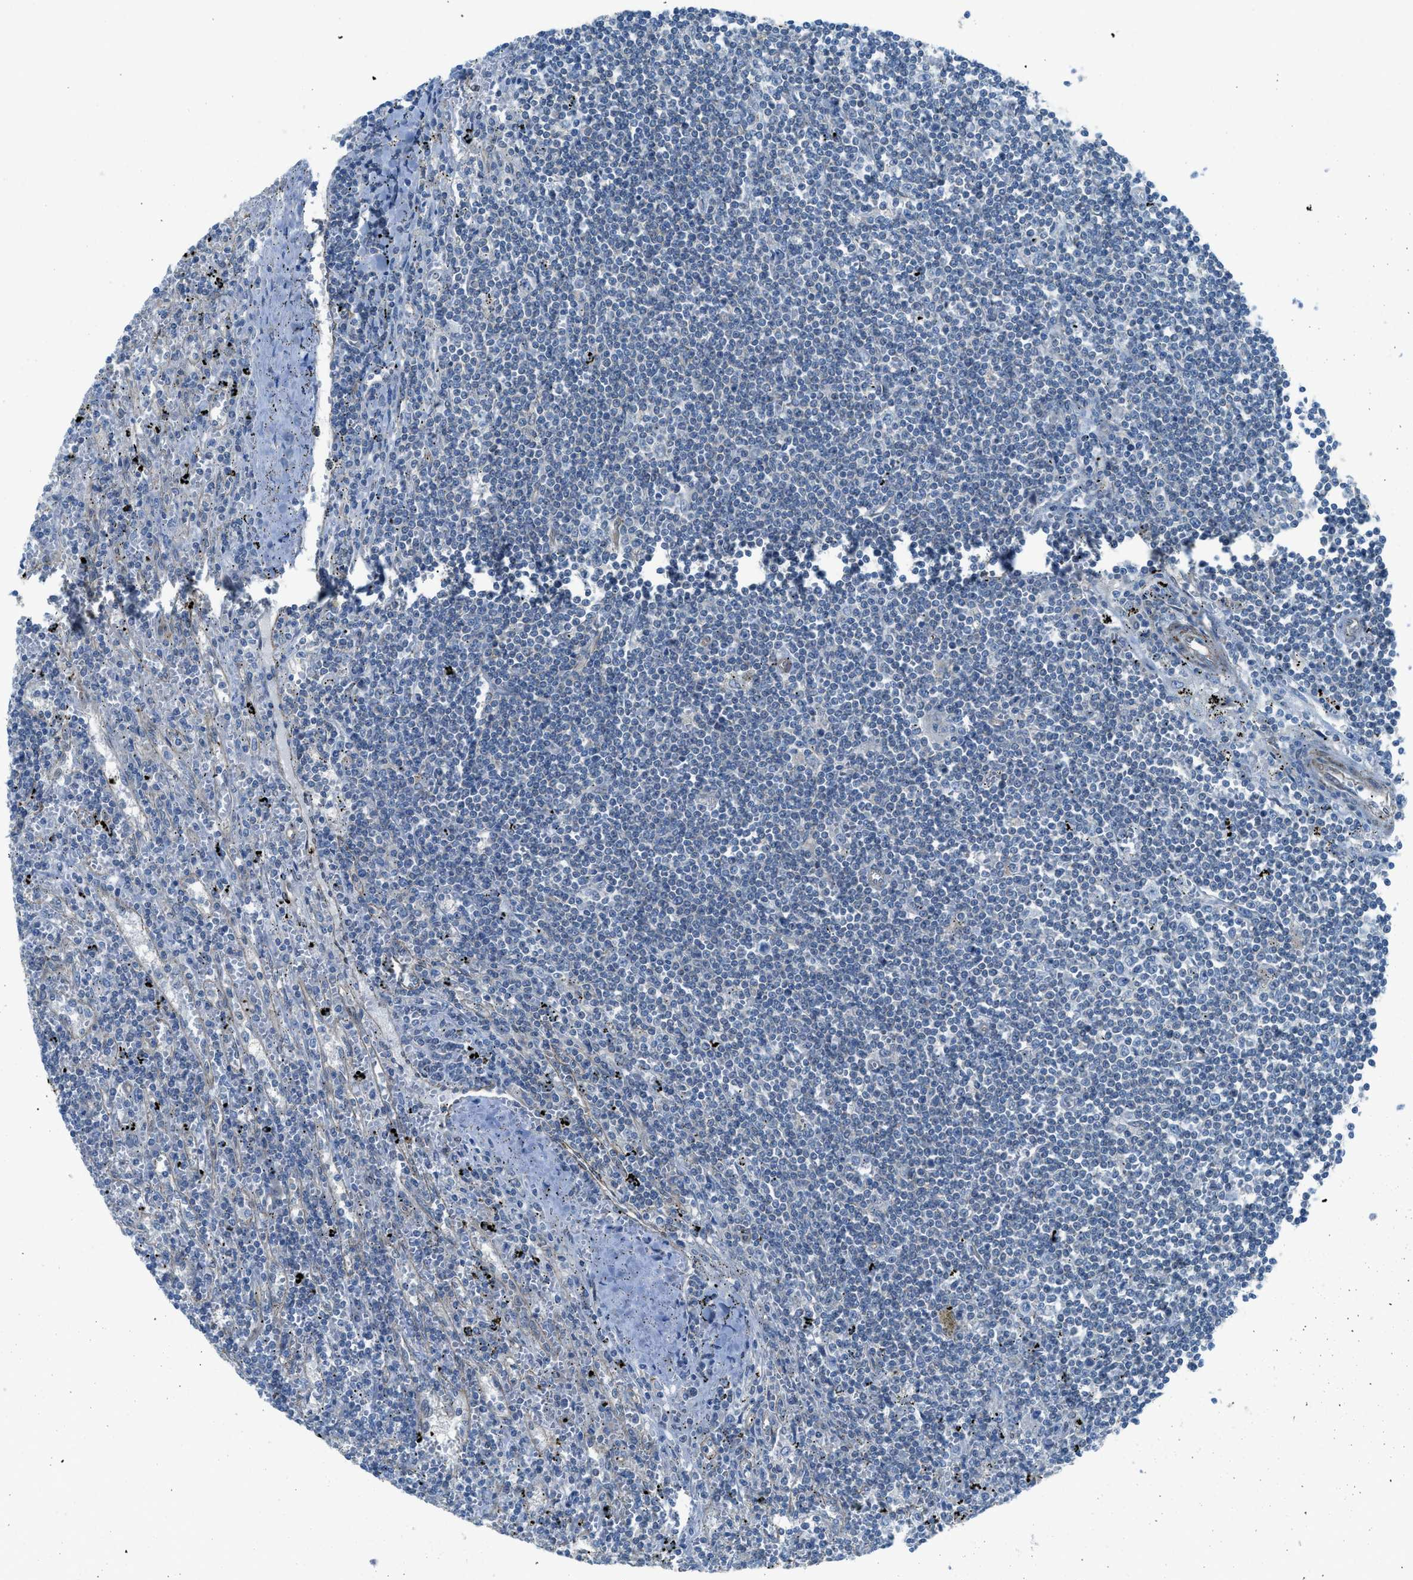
{"staining": {"intensity": "negative", "quantity": "none", "location": "none"}, "tissue": "lymphoma", "cell_type": "Tumor cells", "image_type": "cancer", "snomed": [{"axis": "morphology", "description": "Malignant lymphoma, non-Hodgkin's type, Low grade"}, {"axis": "topography", "description": "Spleen"}], "caption": "Low-grade malignant lymphoma, non-Hodgkin's type was stained to show a protein in brown. There is no significant expression in tumor cells. (DAB IHC, high magnification).", "gene": "PRKN", "patient": {"sex": "male", "age": 76}}